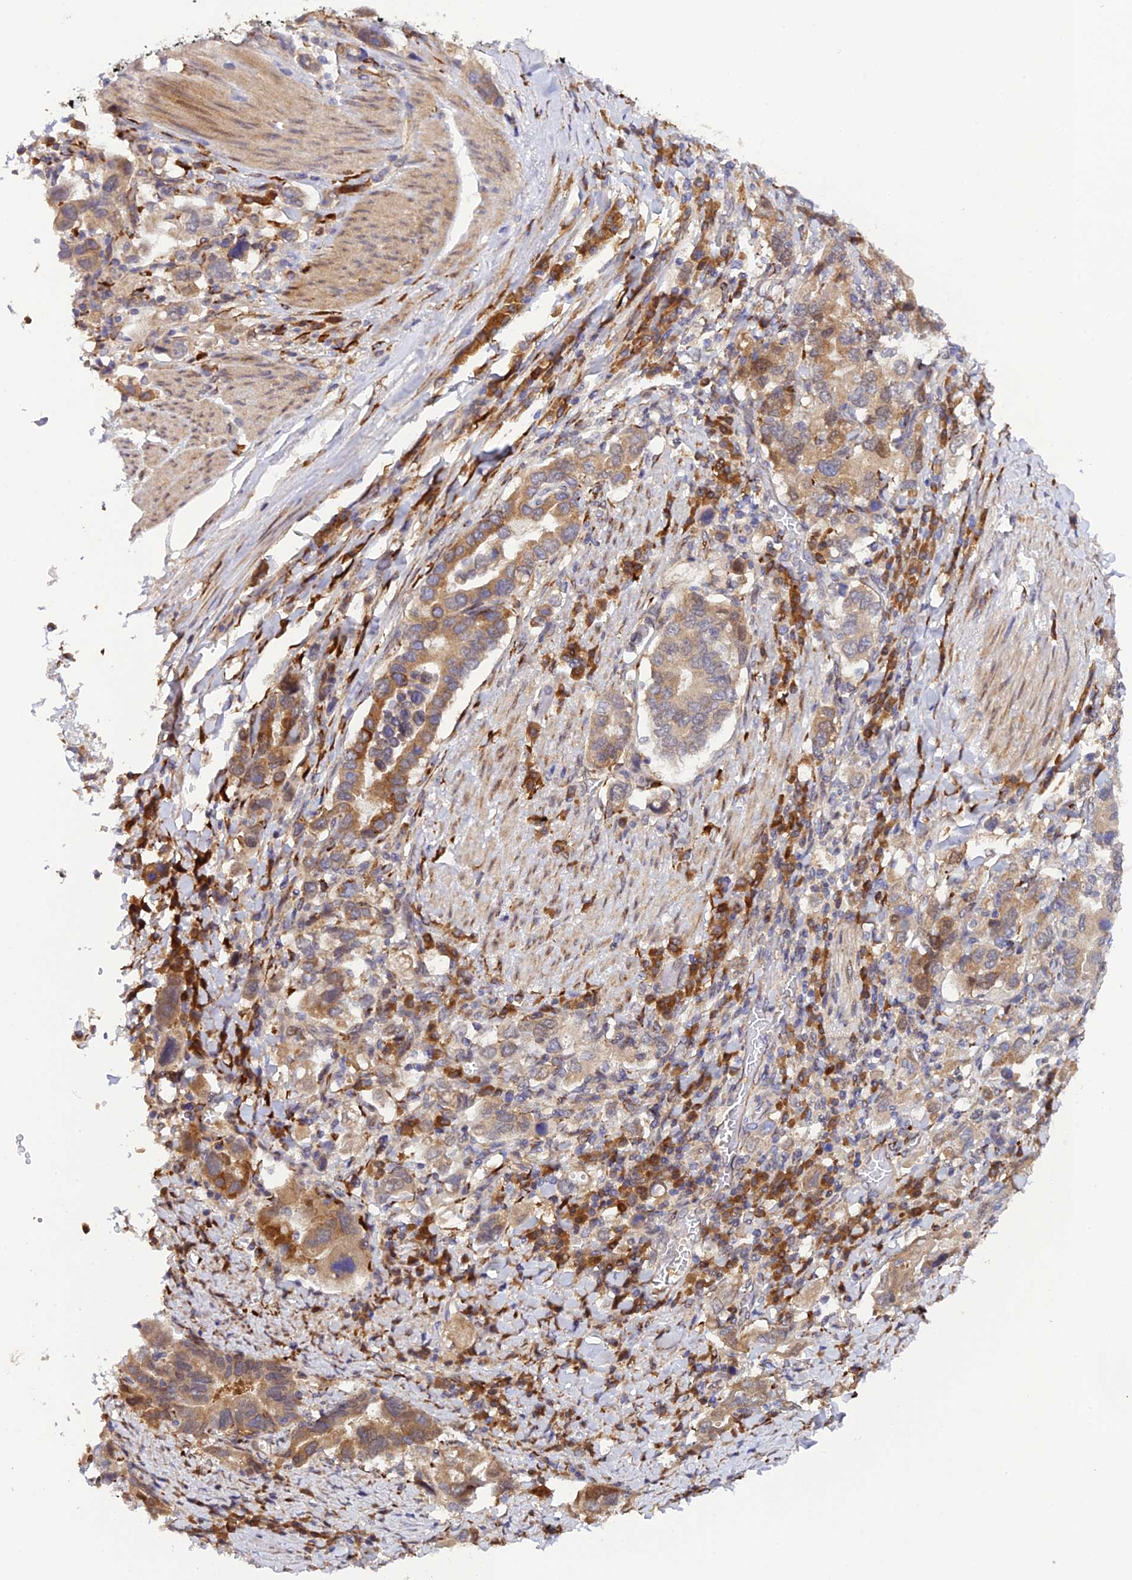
{"staining": {"intensity": "moderate", "quantity": ">75%", "location": "cytoplasmic/membranous"}, "tissue": "stomach cancer", "cell_type": "Tumor cells", "image_type": "cancer", "snomed": [{"axis": "morphology", "description": "Adenocarcinoma, NOS"}, {"axis": "topography", "description": "Stomach, upper"}, {"axis": "topography", "description": "Stomach"}], "caption": "Protein staining of stomach cancer tissue demonstrates moderate cytoplasmic/membranous expression in approximately >75% of tumor cells.", "gene": "P3H3", "patient": {"sex": "male", "age": 62}}